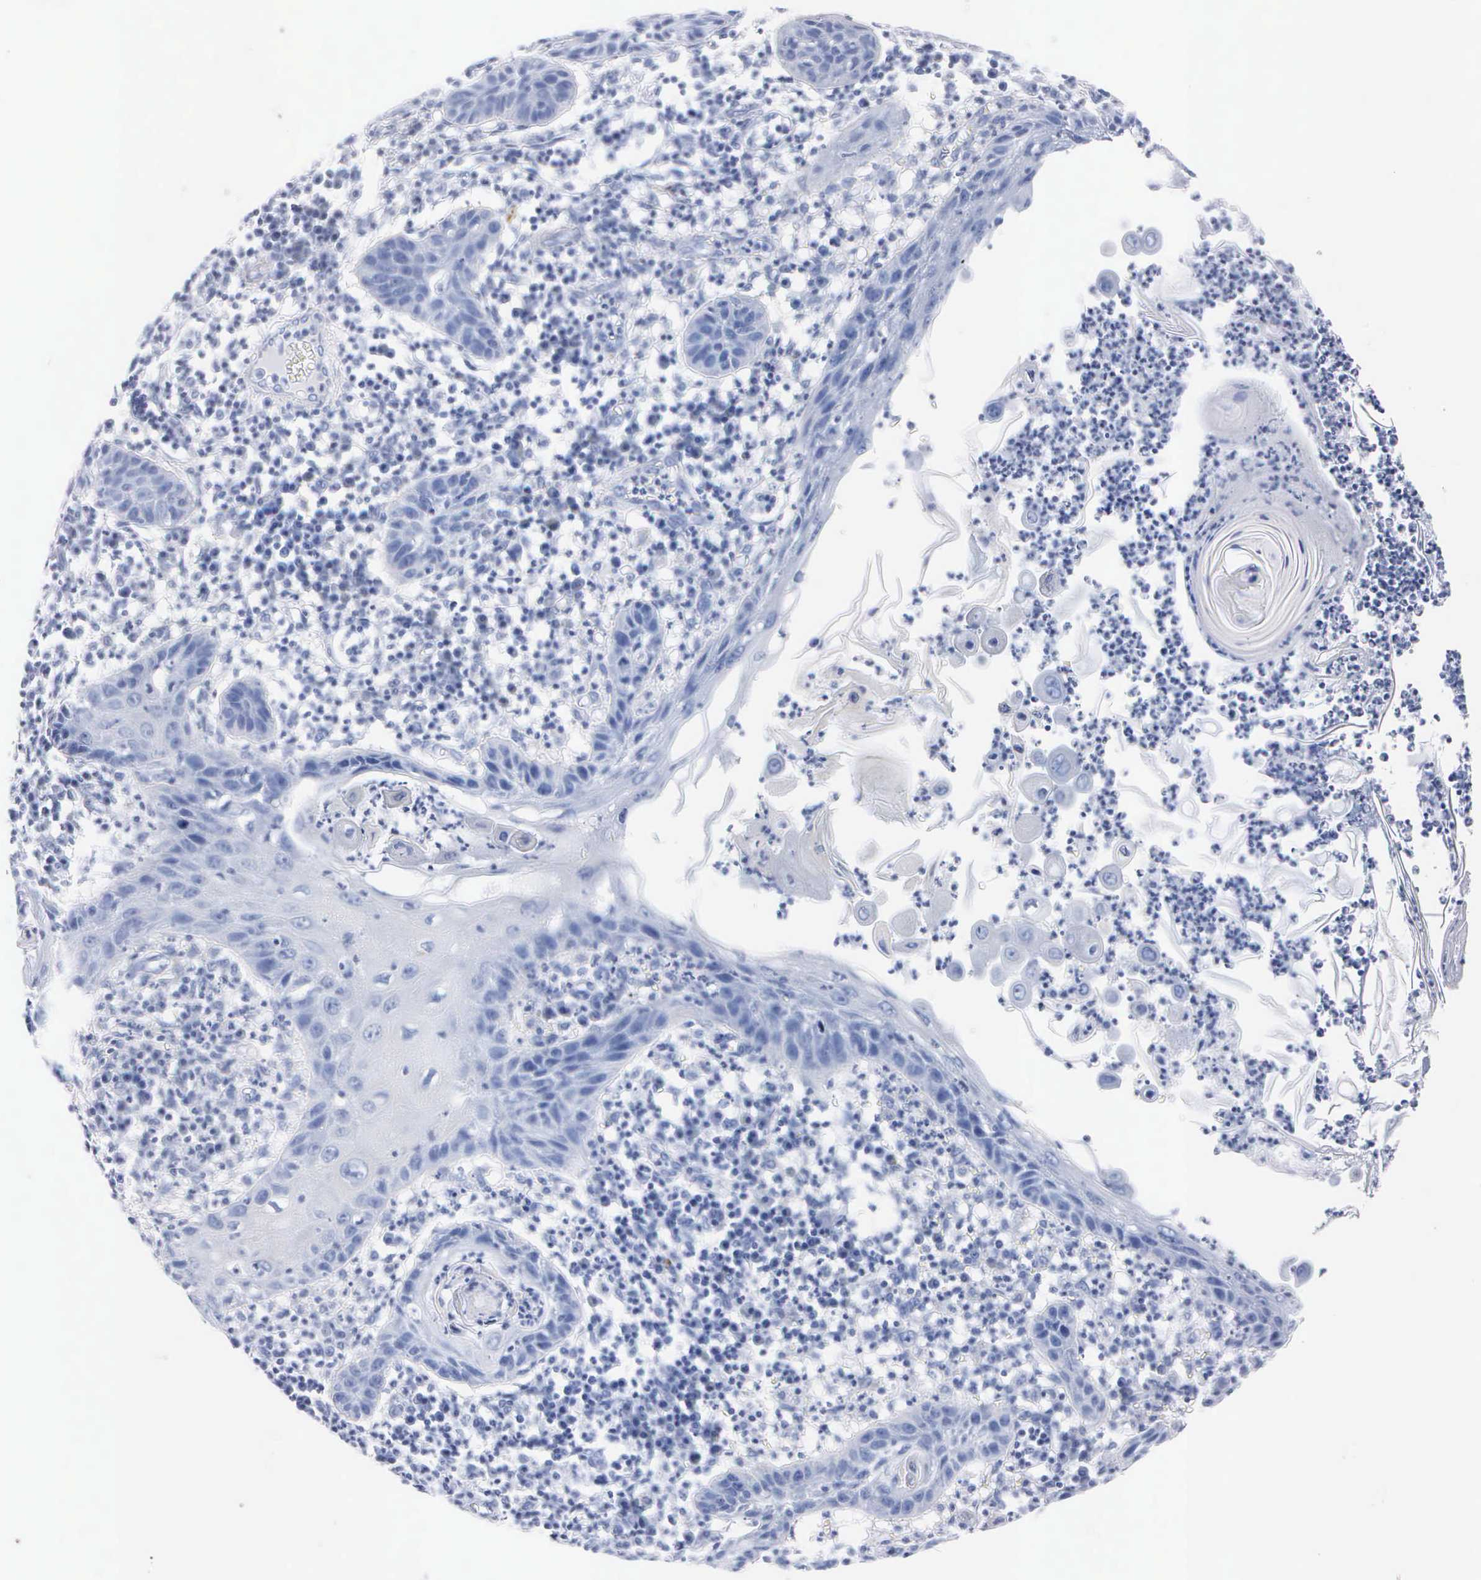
{"staining": {"intensity": "negative", "quantity": "none", "location": "none"}, "tissue": "skin cancer", "cell_type": "Tumor cells", "image_type": "cancer", "snomed": [{"axis": "morphology", "description": "Squamous cell carcinoma, NOS"}, {"axis": "topography", "description": "Skin"}], "caption": "Tumor cells are negative for brown protein staining in skin cancer.", "gene": "ENO2", "patient": {"sex": "female", "age": 74}}